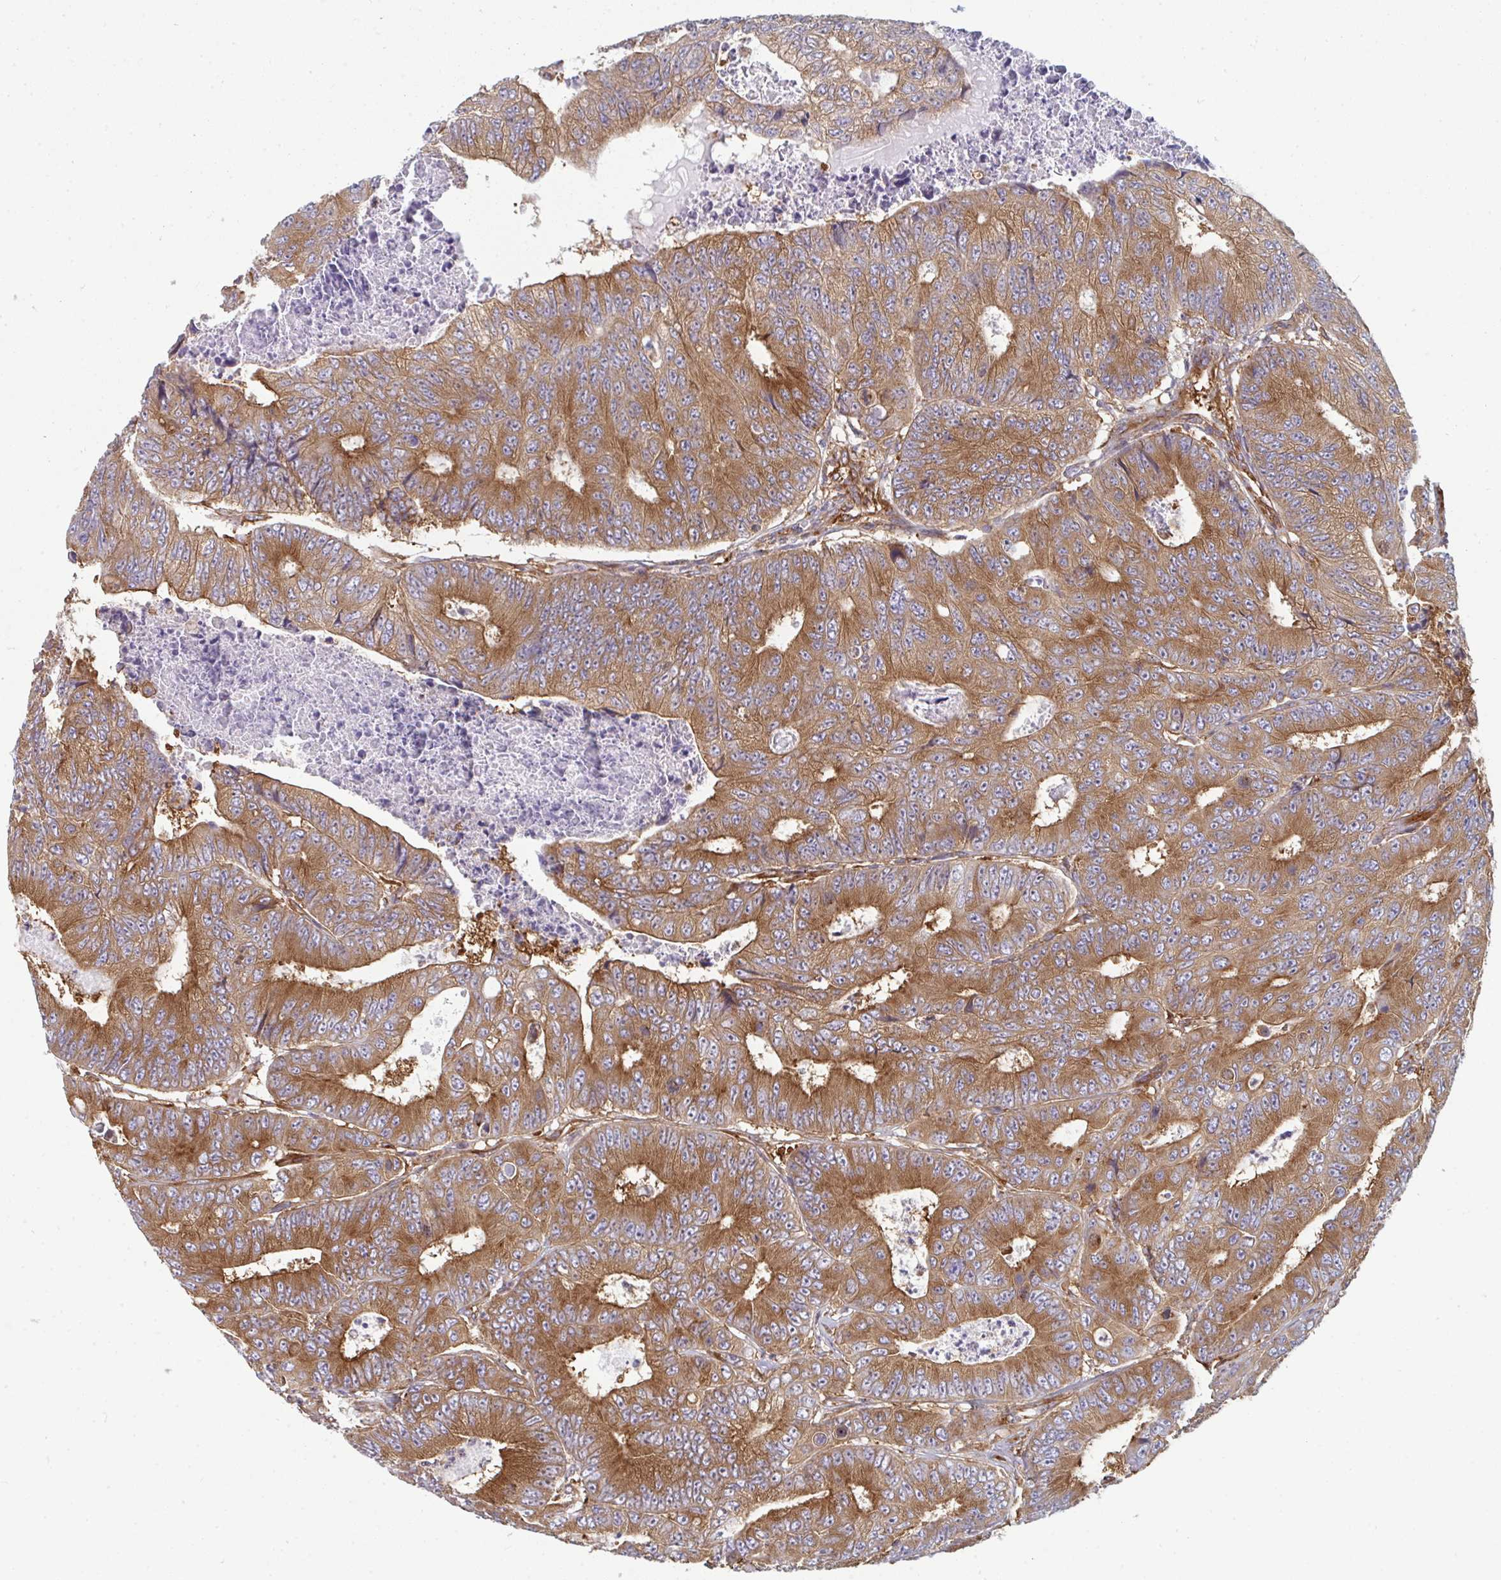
{"staining": {"intensity": "moderate", "quantity": ">75%", "location": "cytoplasmic/membranous"}, "tissue": "colorectal cancer", "cell_type": "Tumor cells", "image_type": "cancer", "snomed": [{"axis": "morphology", "description": "Adenocarcinoma, NOS"}, {"axis": "topography", "description": "Colon"}], "caption": "Immunohistochemistry (IHC) (DAB (3,3'-diaminobenzidine)) staining of colorectal cancer displays moderate cytoplasmic/membranous protein positivity in approximately >75% of tumor cells. Nuclei are stained in blue.", "gene": "DYNC1I2", "patient": {"sex": "female", "age": 48}}